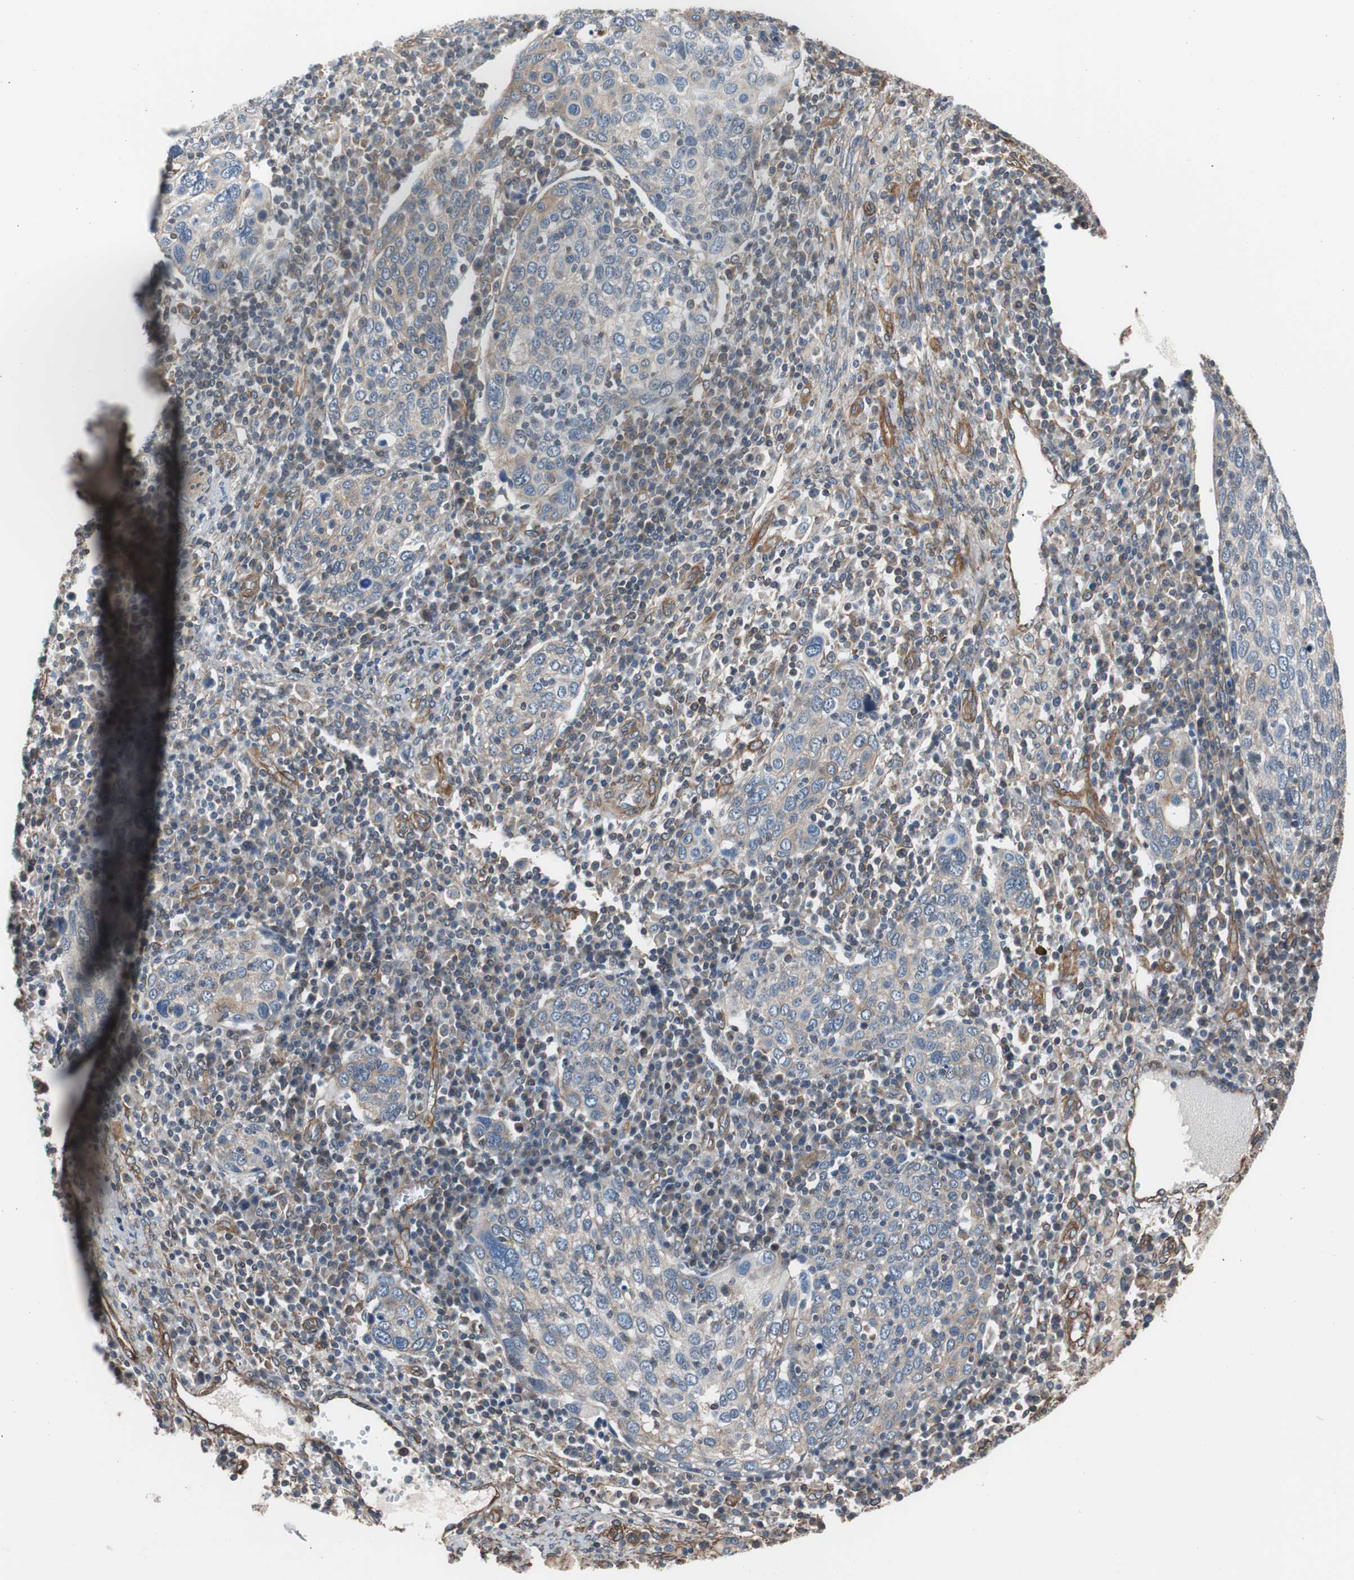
{"staining": {"intensity": "weak", "quantity": ">75%", "location": "cytoplasmic/membranous"}, "tissue": "cervical cancer", "cell_type": "Tumor cells", "image_type": "cancer", "snomed": [{"axis": "morphology", "description": "Squamous cell carcinoma, NOS"}, {"axis": "topography", "description": "Cervix"}], "caption": "The immunohistochemical stain highlights weak cytoplasmic/membranous staining in tumor cells of cervical cancer (squamous cell carcinoma) tissue.", "gene": "KIF3B", "patient": {"sex": "female", "age": 40}}